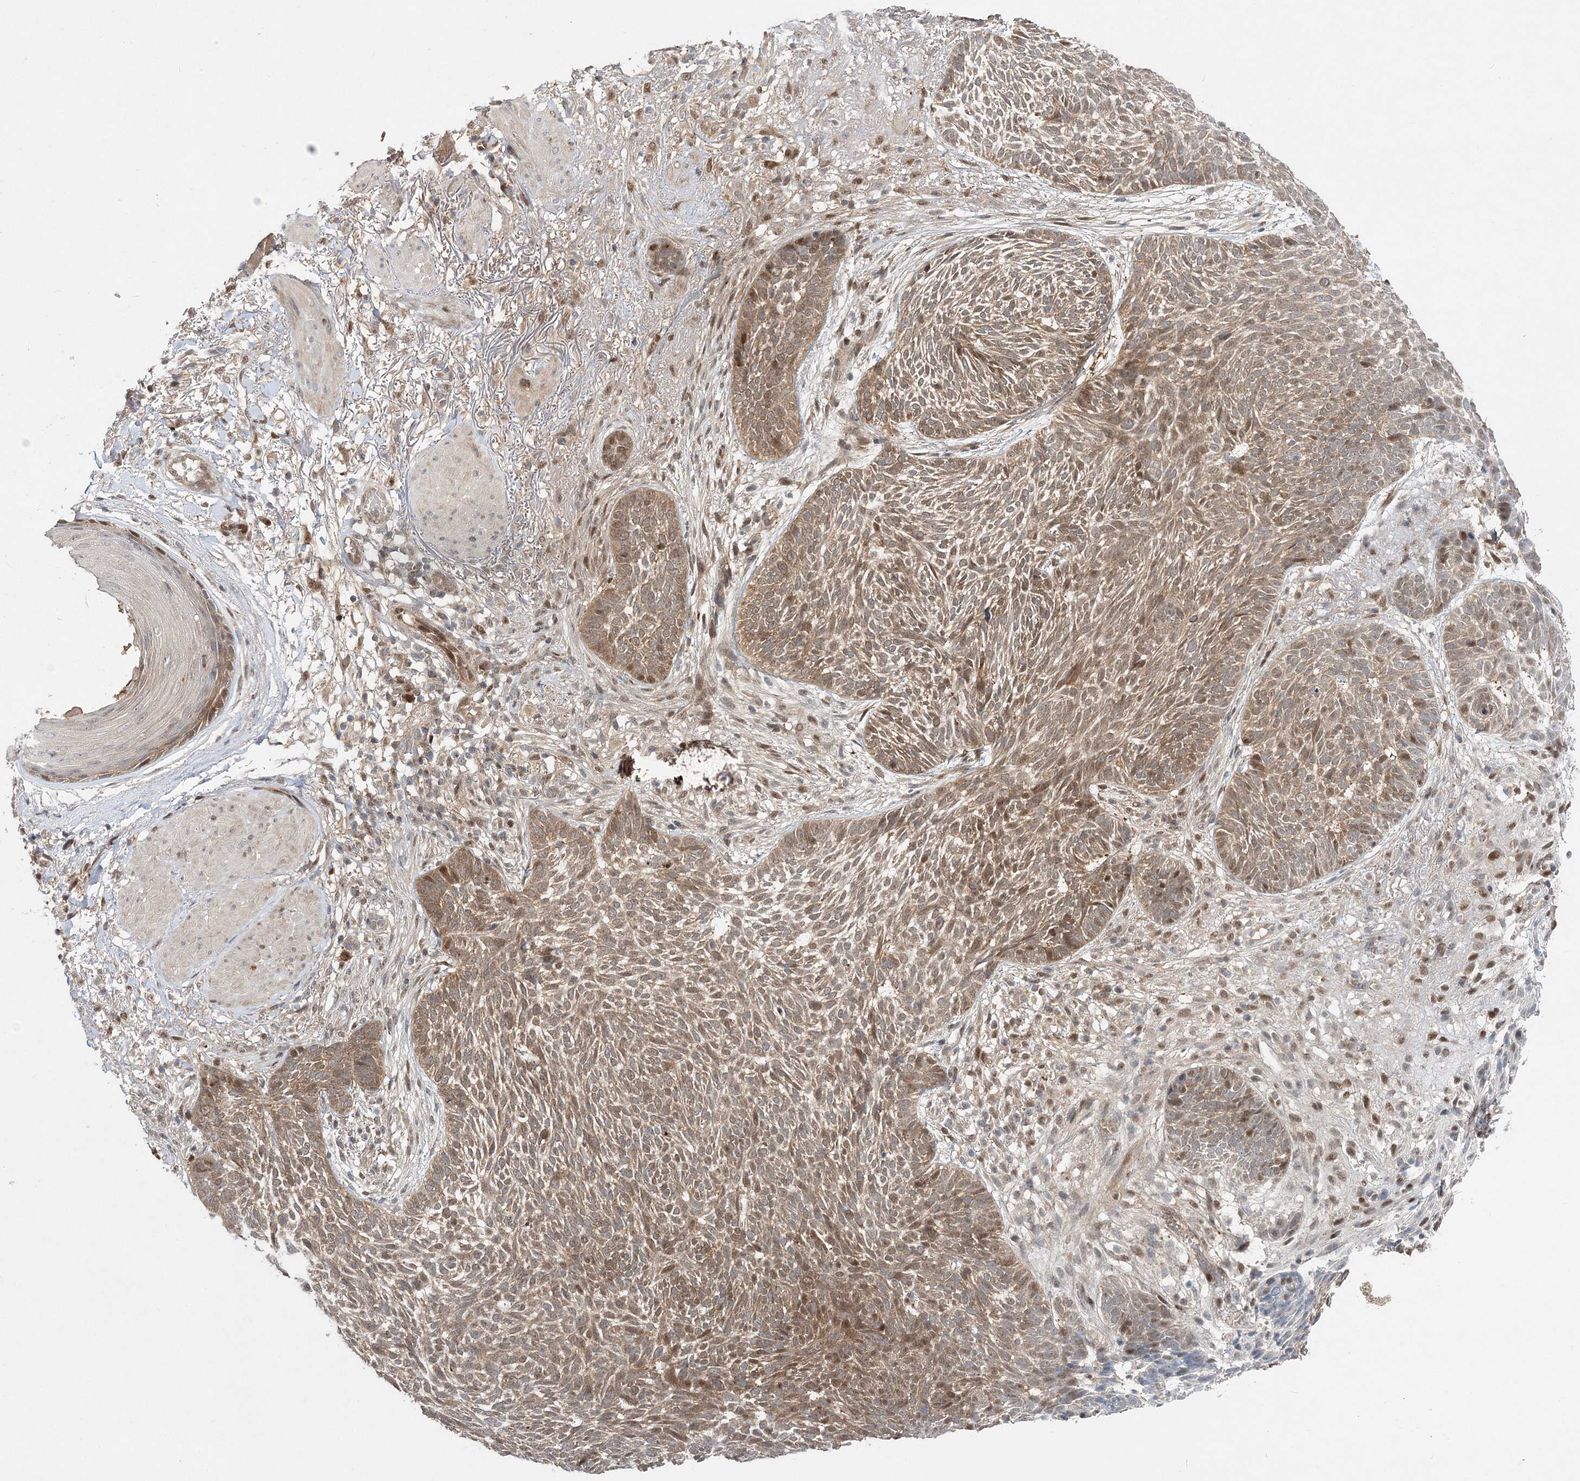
{"staining": {"intensity": "weak", "quantity": ">75%", "location": "cytoplasmic/membranous"}, "tissue": "skin cancer", "cell_type": "Tumor cells", "image_type": "cancer", "snomed": [{"axis": "morphology", "description": "Normal tissue, NOS"}, {"axis": "morphology", "description": "Basal cell carcinoma"}, {"axis": "topography", "description": "Skin"}], "caption": "A brown stain shows weak cytoplasmic/membranous expression of a protein in human basal cell carcinoma (skin) tumor cells.", "gene": "NIF3L1", "patient": {"sex": "male", "age": 64}}